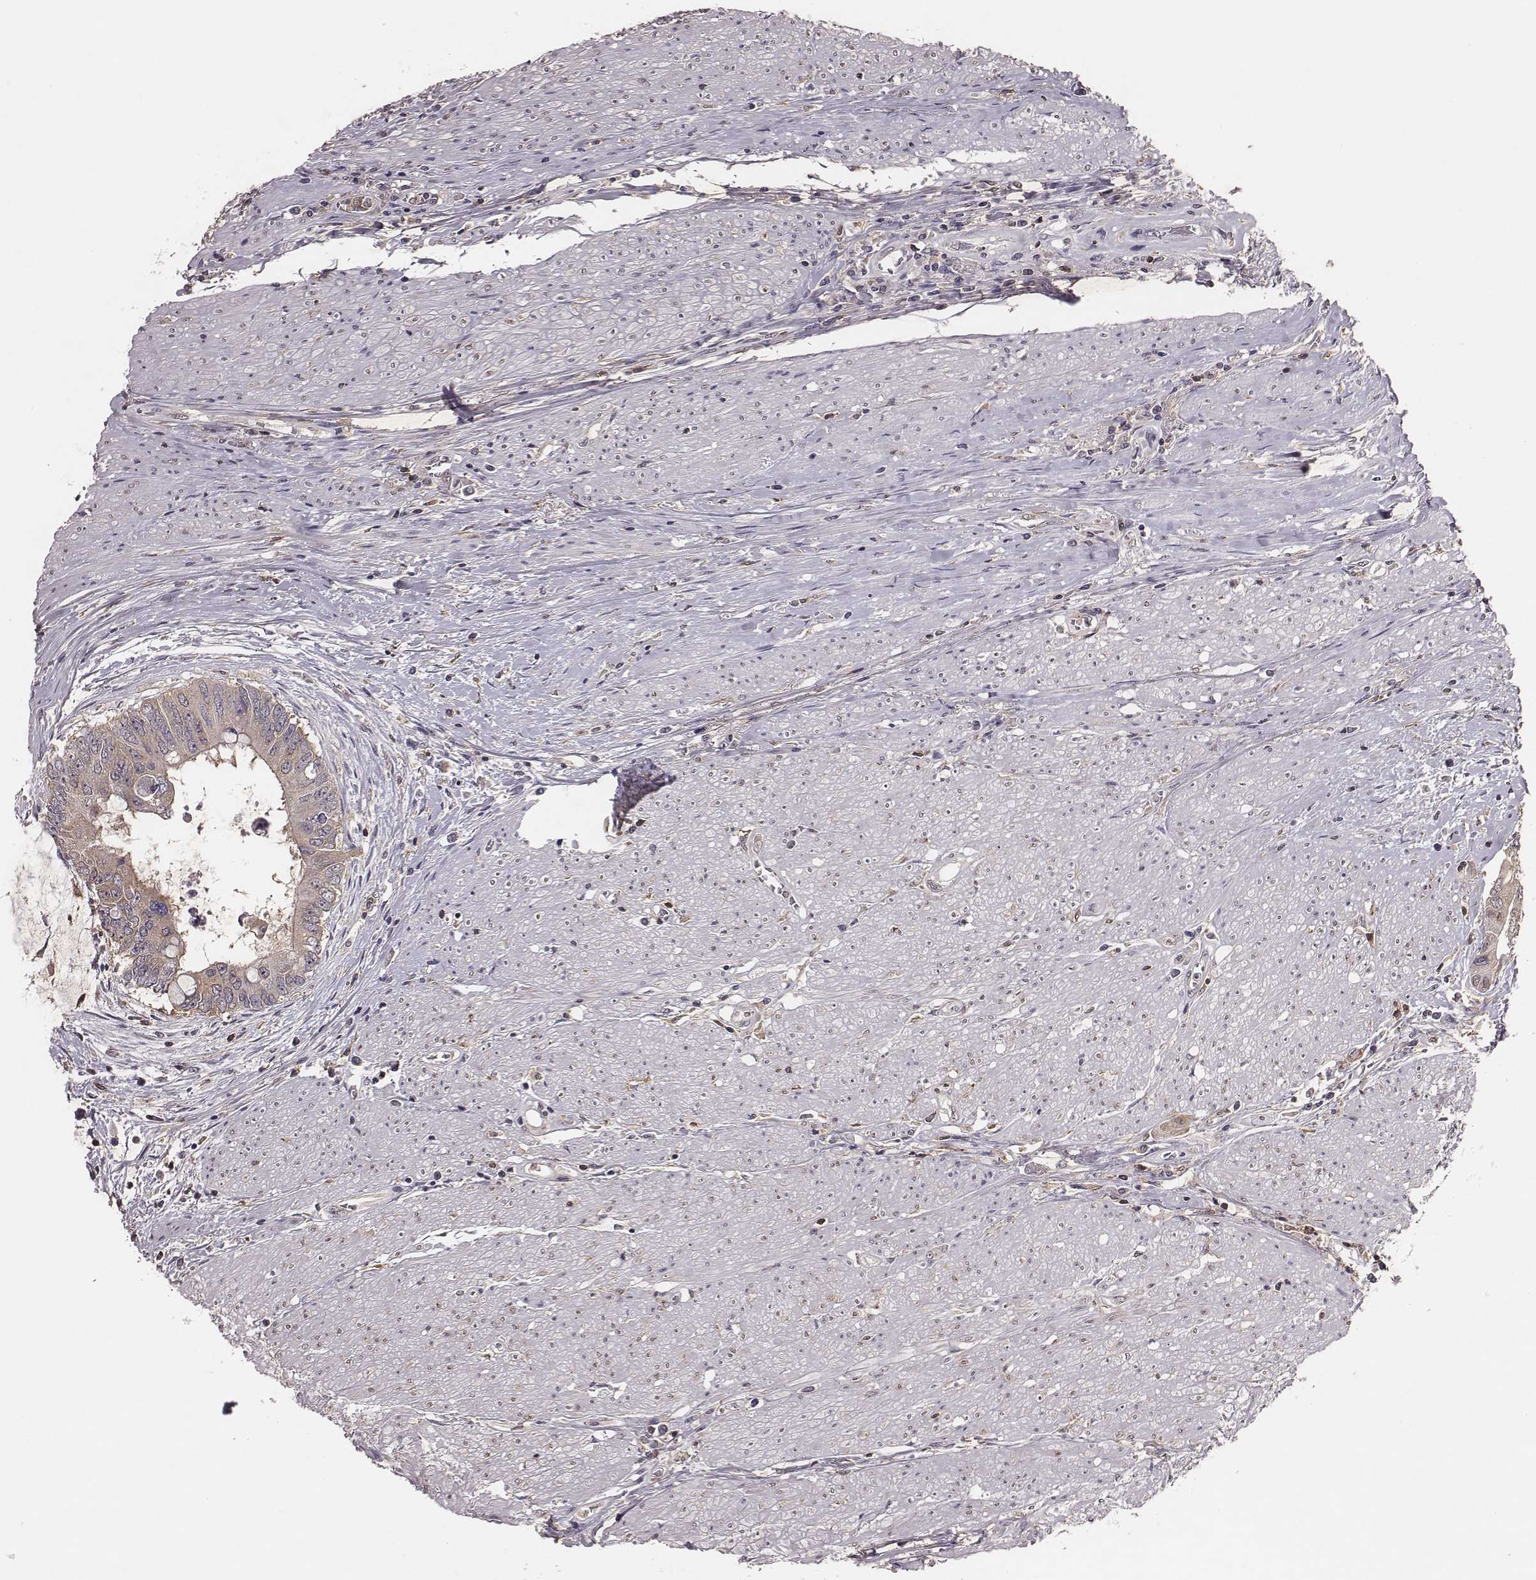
{"staining": {"intensity": "weak", "quantity": "<25%", "location": "cytoplasmic/membranous"}, "tissue": "colorectal cancer", "cell_type": "Tumor cells", "image_type": "cancer", "snomed": [{"axis": "morphology", "description": "Adenocarcinoma, NOS"}, {"axis": "topography", "description": "Rectum"}], "caption": "Human colorectal cancer (adenocarcinoma) stained for a protein using immunohistochemistry displays no positivity in tumor cells.", "gene": "PILRA", "patient": {"sex": "male", "age": 59}}